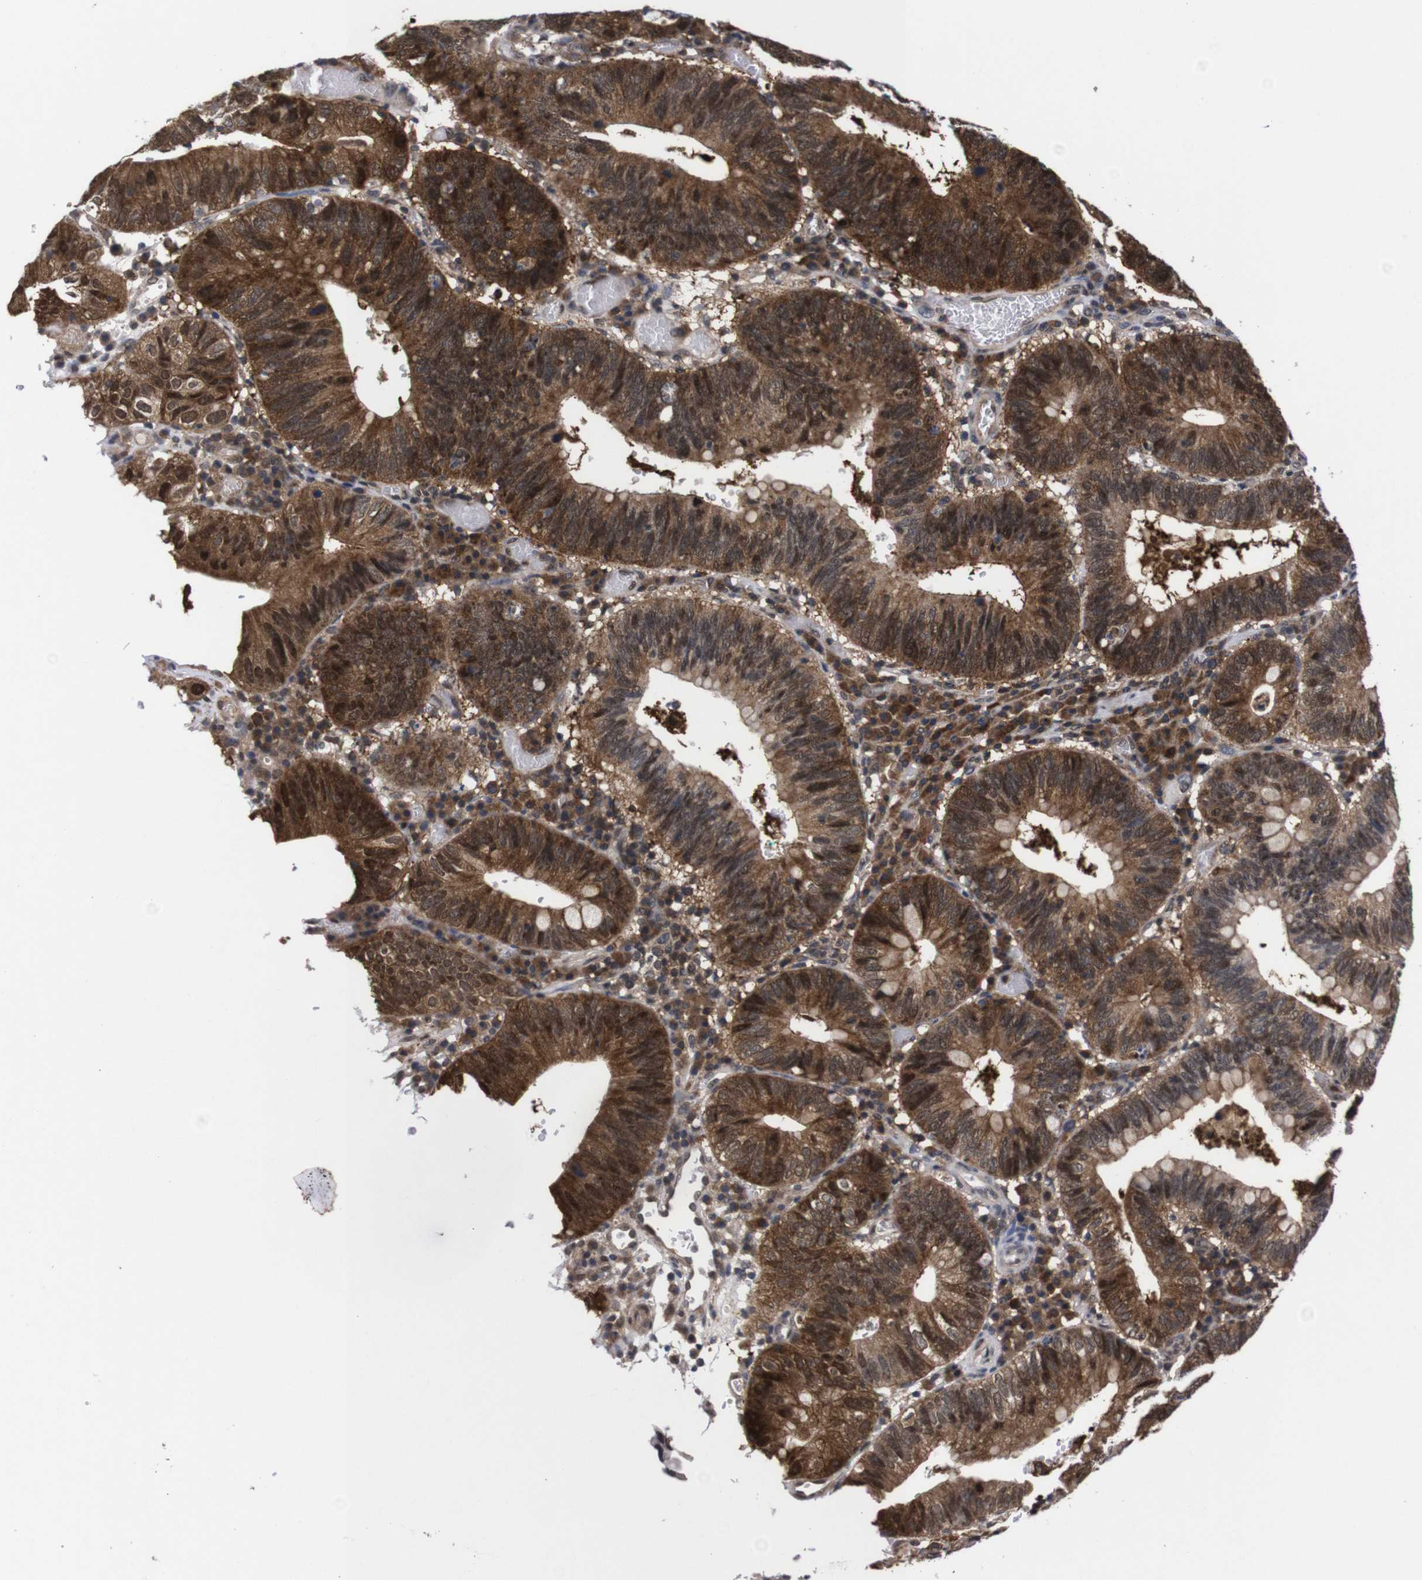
{"staining": {"intensity": "strong", "quantity": ">75%", "location": "cytoplasmic/membranous,nuclear"}, "tissue": "stomach cancer", "cell_type": "Tumor cells", "image_type": "cancer", "snomed": [{"axis": "morphology", "description": "Adenocarcinoma, NOS"}, {"axis": "topography", "description": "Stomach"}], "caption": "High-power microscopy captured an IHC photomicrograph of stomach cancer, revealing strong cytoplasmic/membranous and nuclear positivity in approximately >75% of tumor cells.", "gene": "UBQLN2", "patient": {"sex": "male", "age": 59}}